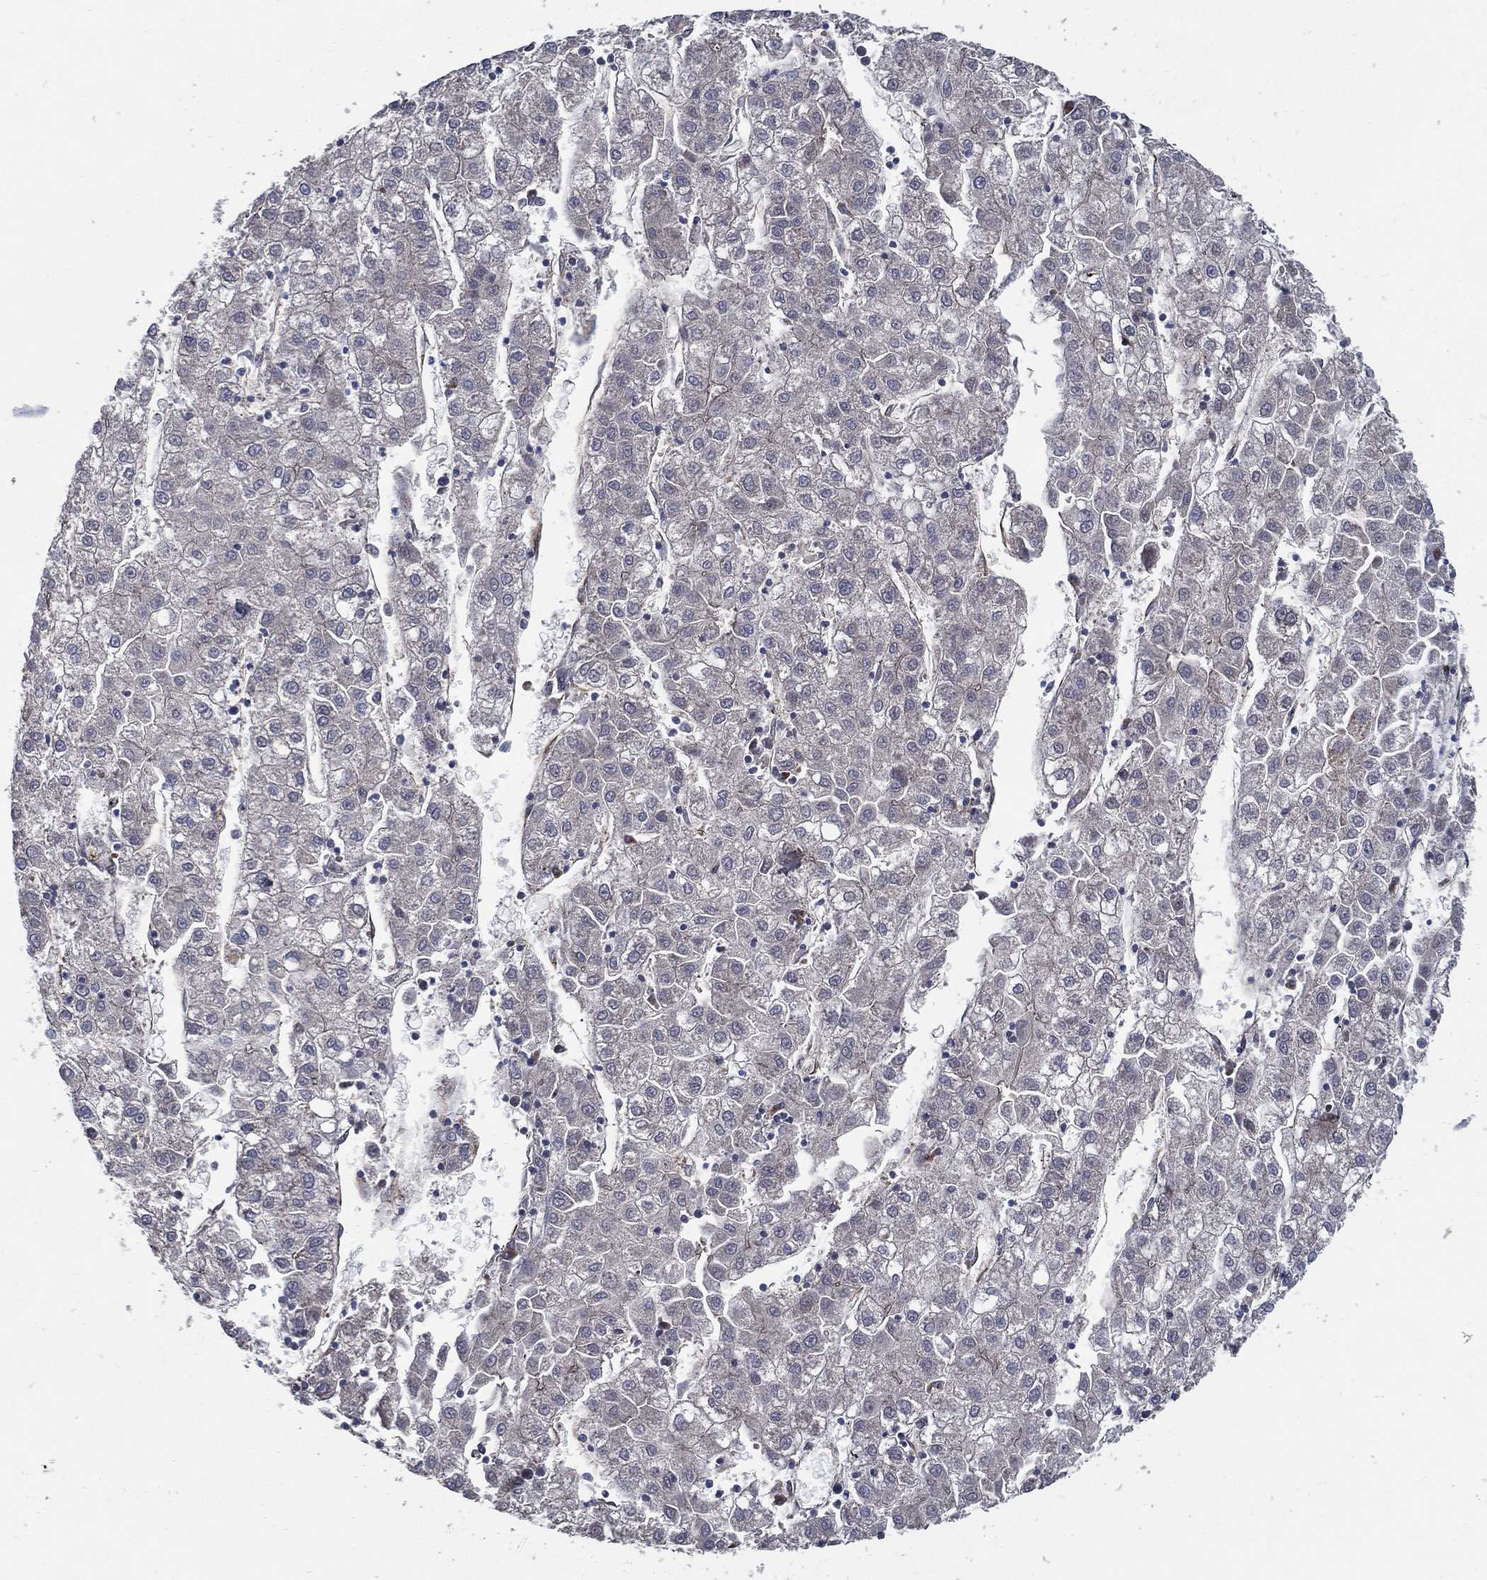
{"staining": {"intensity": "negative", "quantity": "none", "location": "none"}, "tissue": "liver cancer", "cell_type": "Tumor cells", "image_type": "cancer", "snomed": [{"axis": "morphology", "description": "Carcinoma, Hepatocellular, NOS"}, {"axis": "topography", "description": "Liver"}], "caption": "An immunohistochemistry photomicrograph of liver cancer (hepatocellular carcinoma) is shown. There is no staining in tumor cells of liver cancer (hepatocellular carcinoma).", "gene": "ARHGAP11A", "patient": {"sex": "male", "age": 72}}